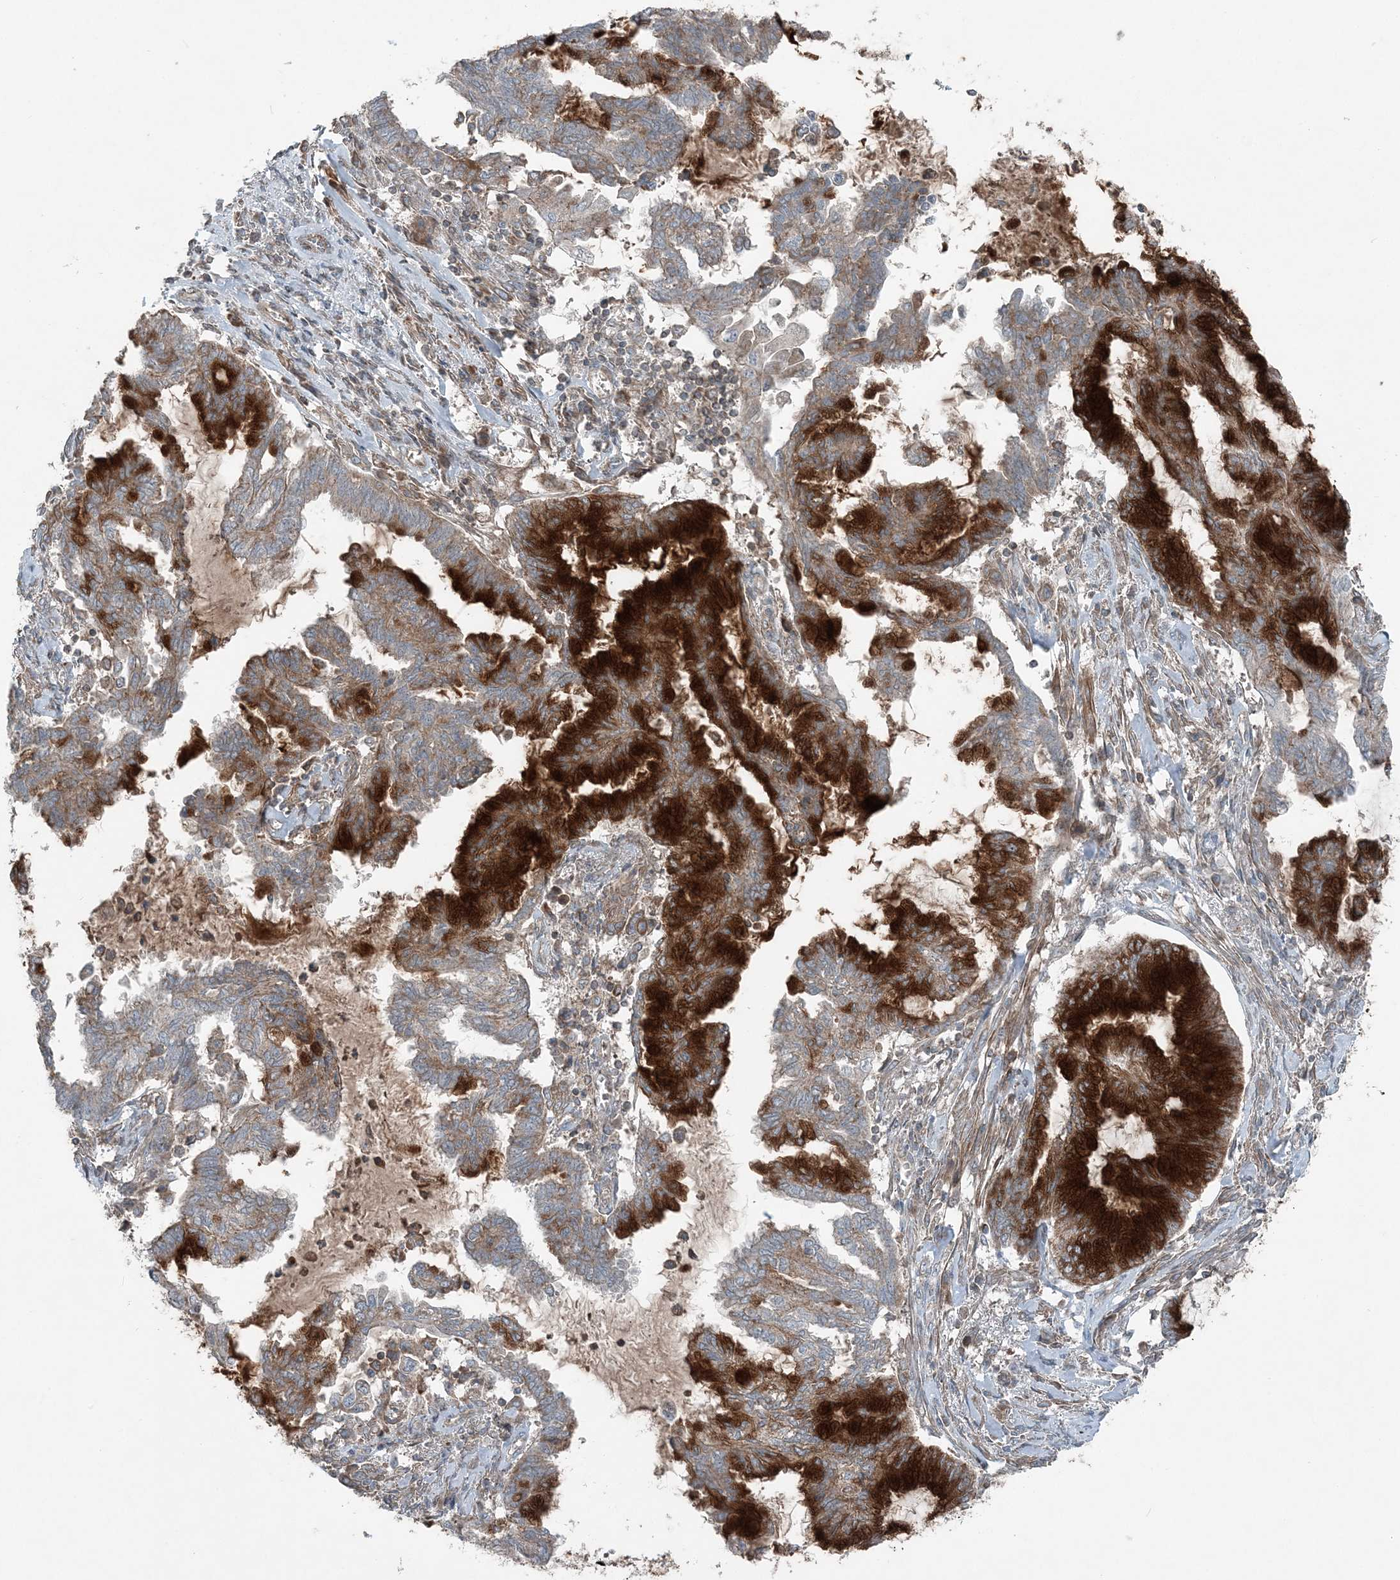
{"staining": {"intensity": "strong", "quantity": "25%-75%", "location": "cytoplasmic/membranous"}, "tissue": "endometrial cancer", "cell_type": "Tumor cells", "image_type": "cancer", "snomed": [{"axis": "morphology", "description": "Adenocarcinoma, NOS"}, {"axis": "topography", "description": "Endometrium"}], "caption": "Human adenocarcinoma (endometrial) stained for a protein (brown) reveals strong cytoplasmic/membranous positive expression in about 25%-75% of tumor cells.", "gene": "KY", "patient": {"sex": "female", "age": 86}}